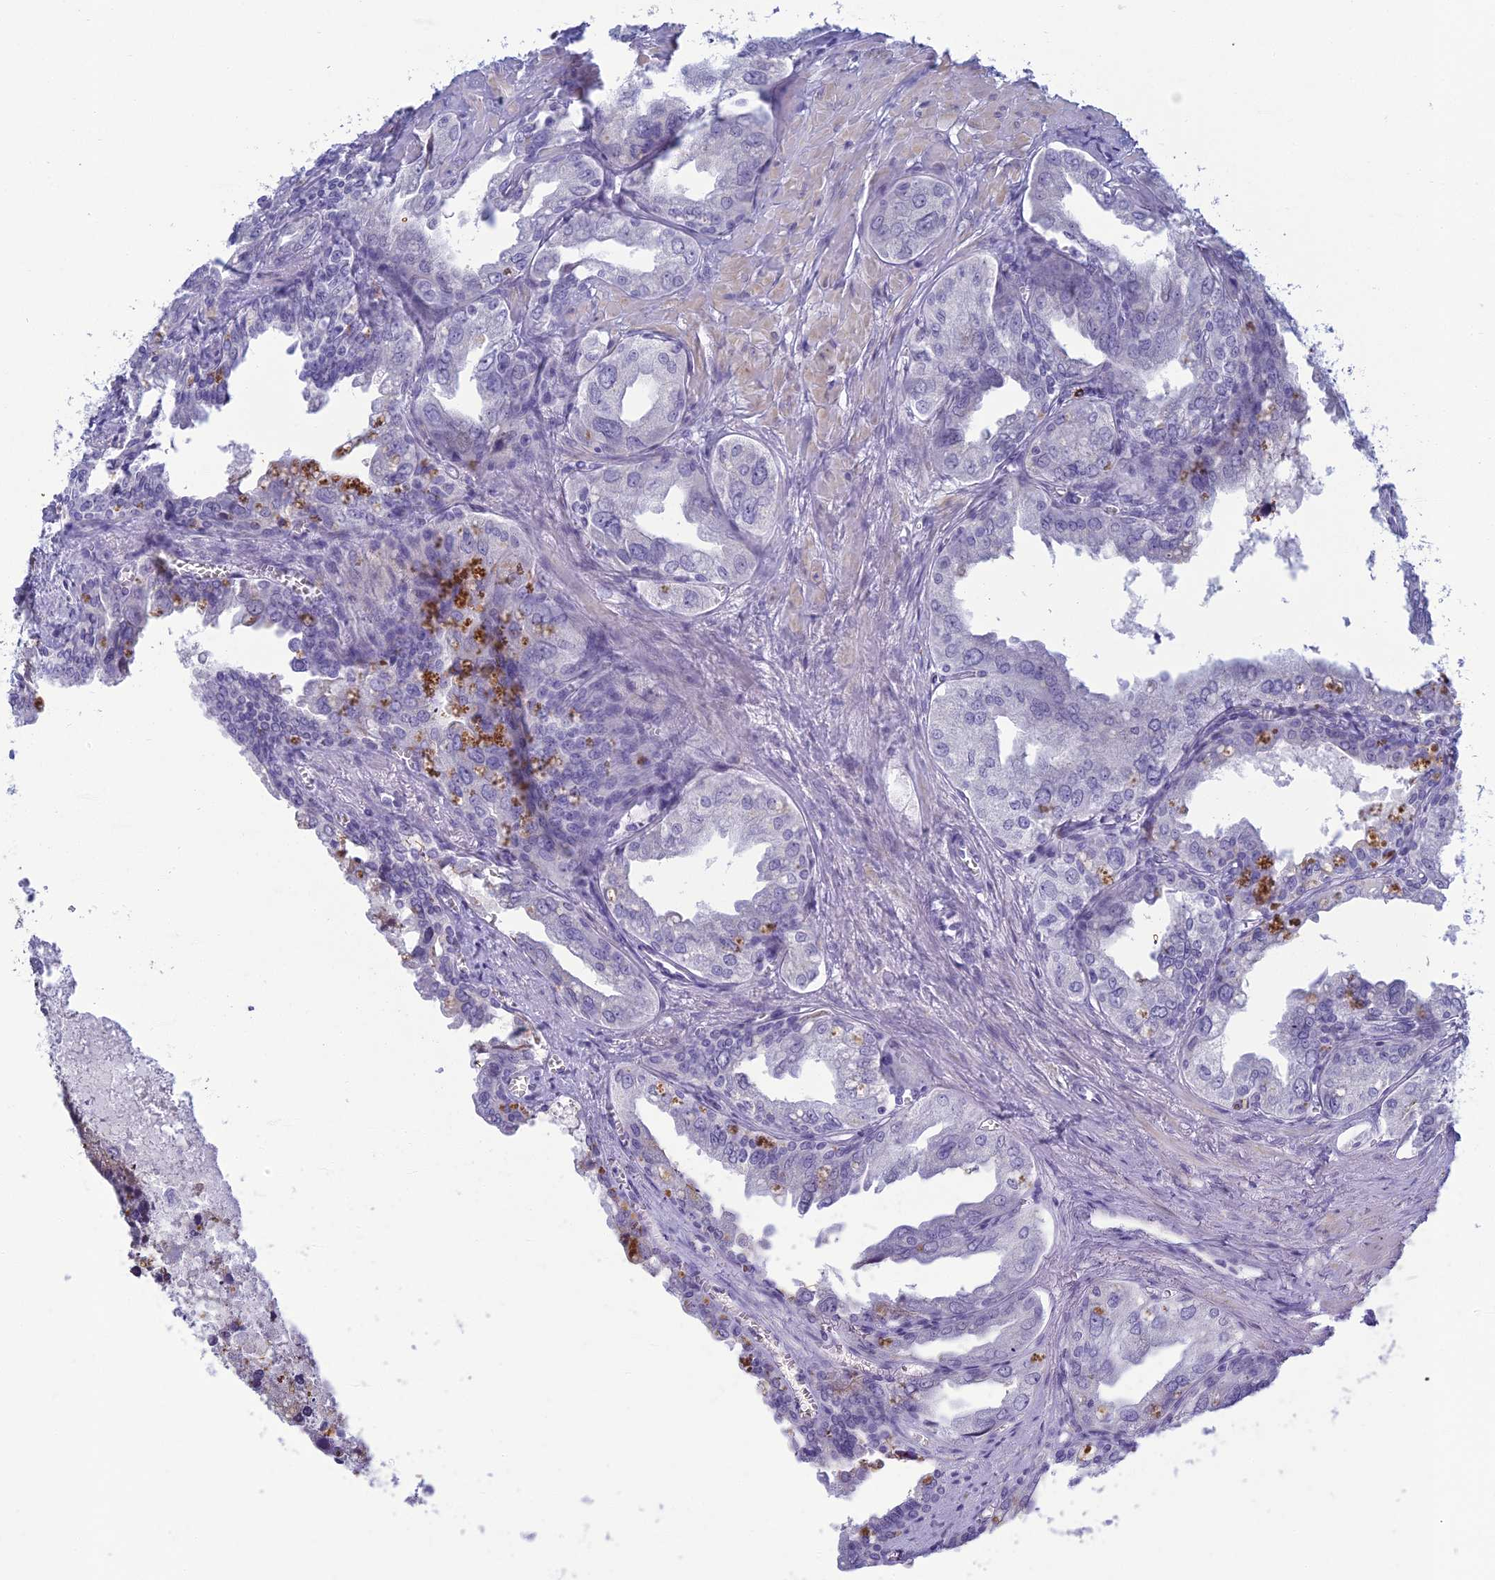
{"staining": {"intensity": "negative", "quantity": "none", "location": "none"}, "tissue": "seminal vesicle", "cell_type": "Glandular cells", "image_type": "normal", "snomed": [{"axis": "morphology", "description": "Normal tissue, NOS"}, {"axis": "topography", "description": "Seminal veicle"}], "caption": "Immunohistochemical staining of benign human seminal vesicle displays no significant staining in glandular cells.", "gene": "MUC13", "patient": {"sex": "male", "age": 67}}